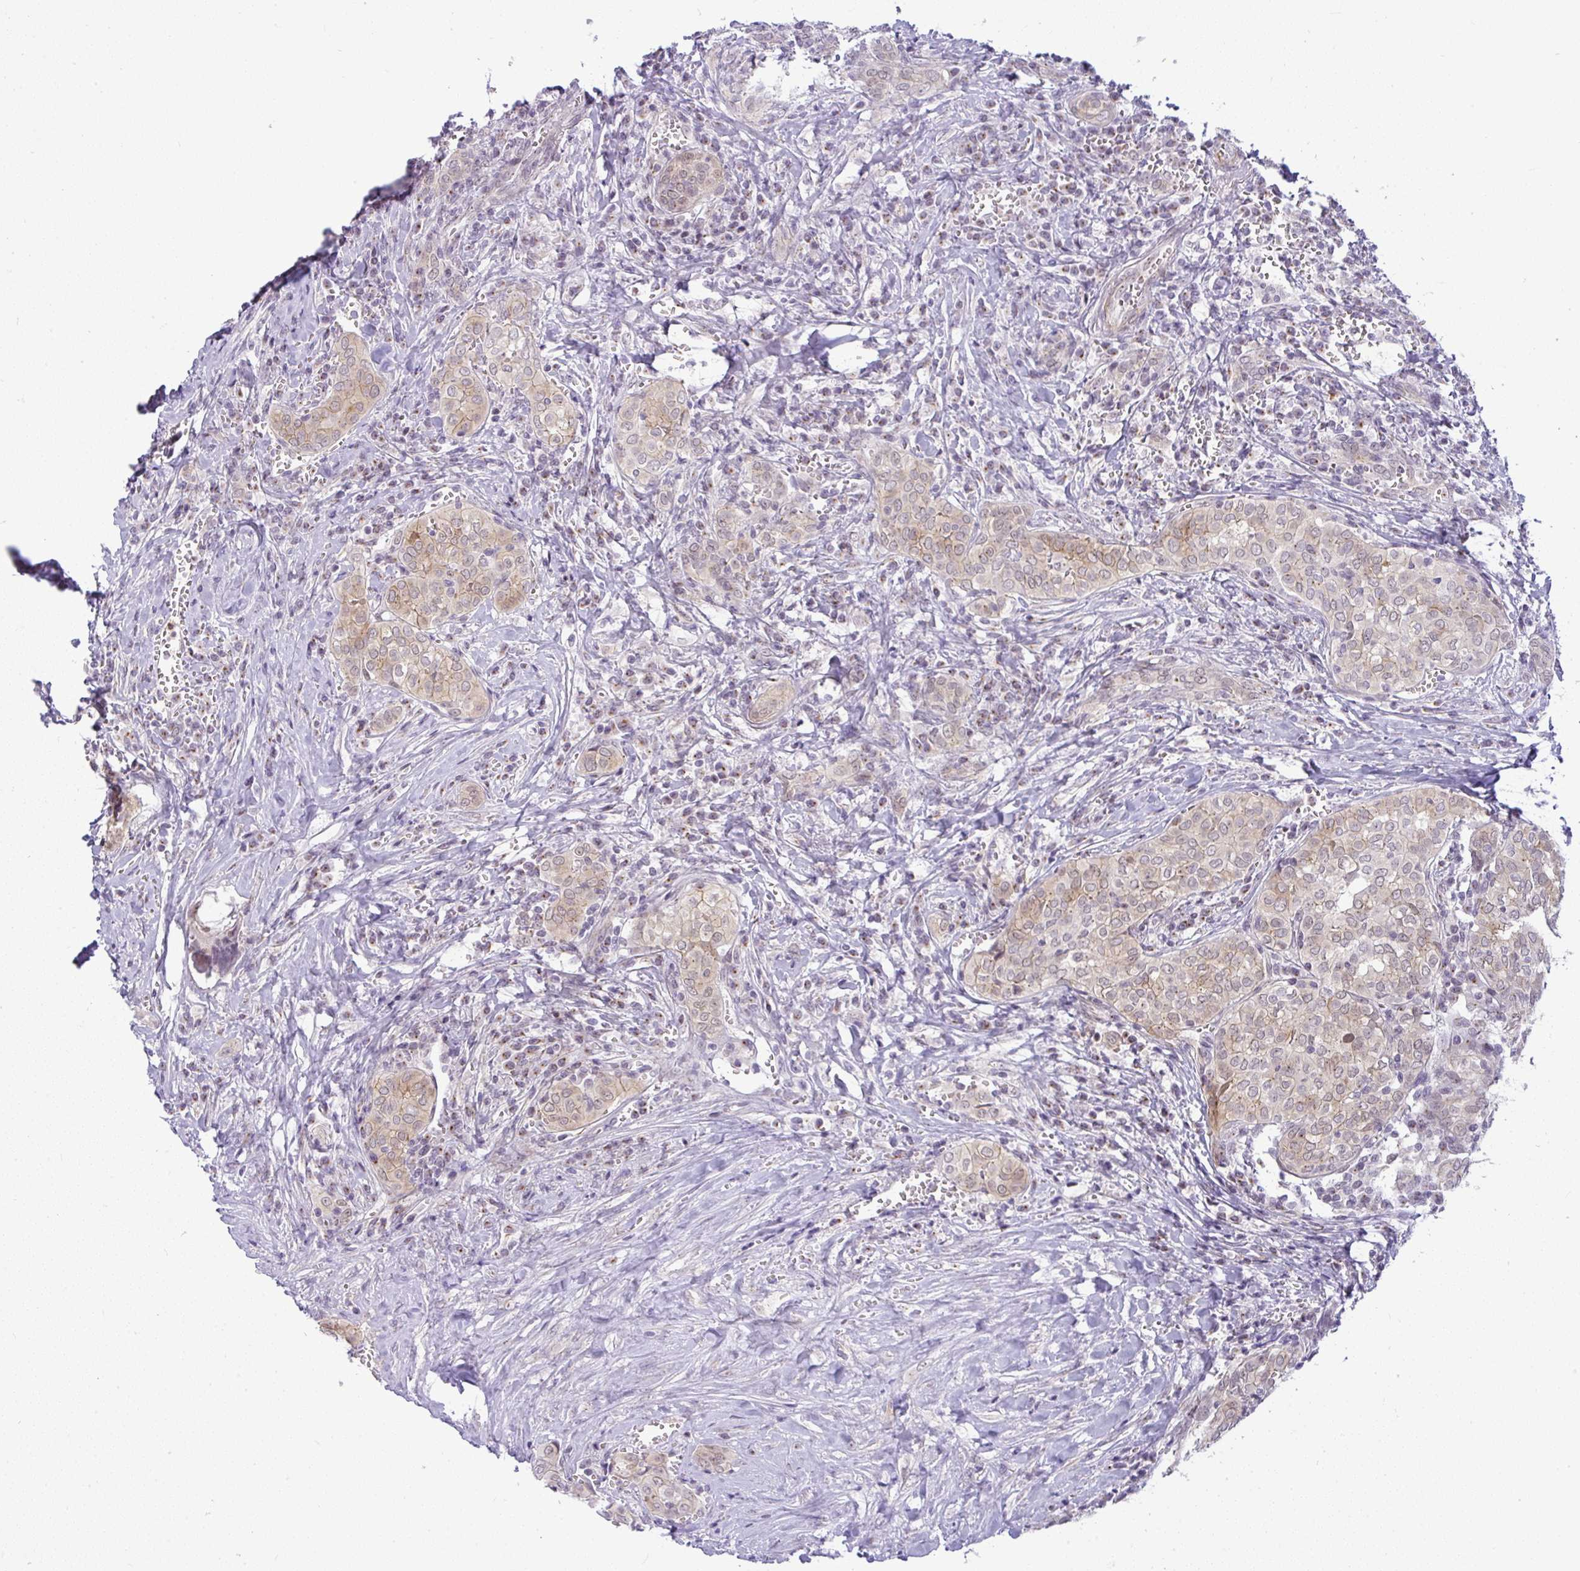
{"staining": {"intensity": "weak", "quantity": "25%-75%", "location": "cytoplasmic/membranous"}, "tissue": "thyroid cancer", "cell_type": "Tumor cells", "image_type": "cancer", "snomed": [{"axis": "morphology", "description": "Papillary adenocarcinoma, NOS"}, {"axis": "topography", "description": "Thyroid gland"}], "caption": "DAB immunohistochemical staining of thyroid cancer exhibits weak cytoplasmic/membranous protein positivity in about 25%-75% of tumor cells.", "gene": "DZIP1", "patient": {"sex": "female", "age": 30}}